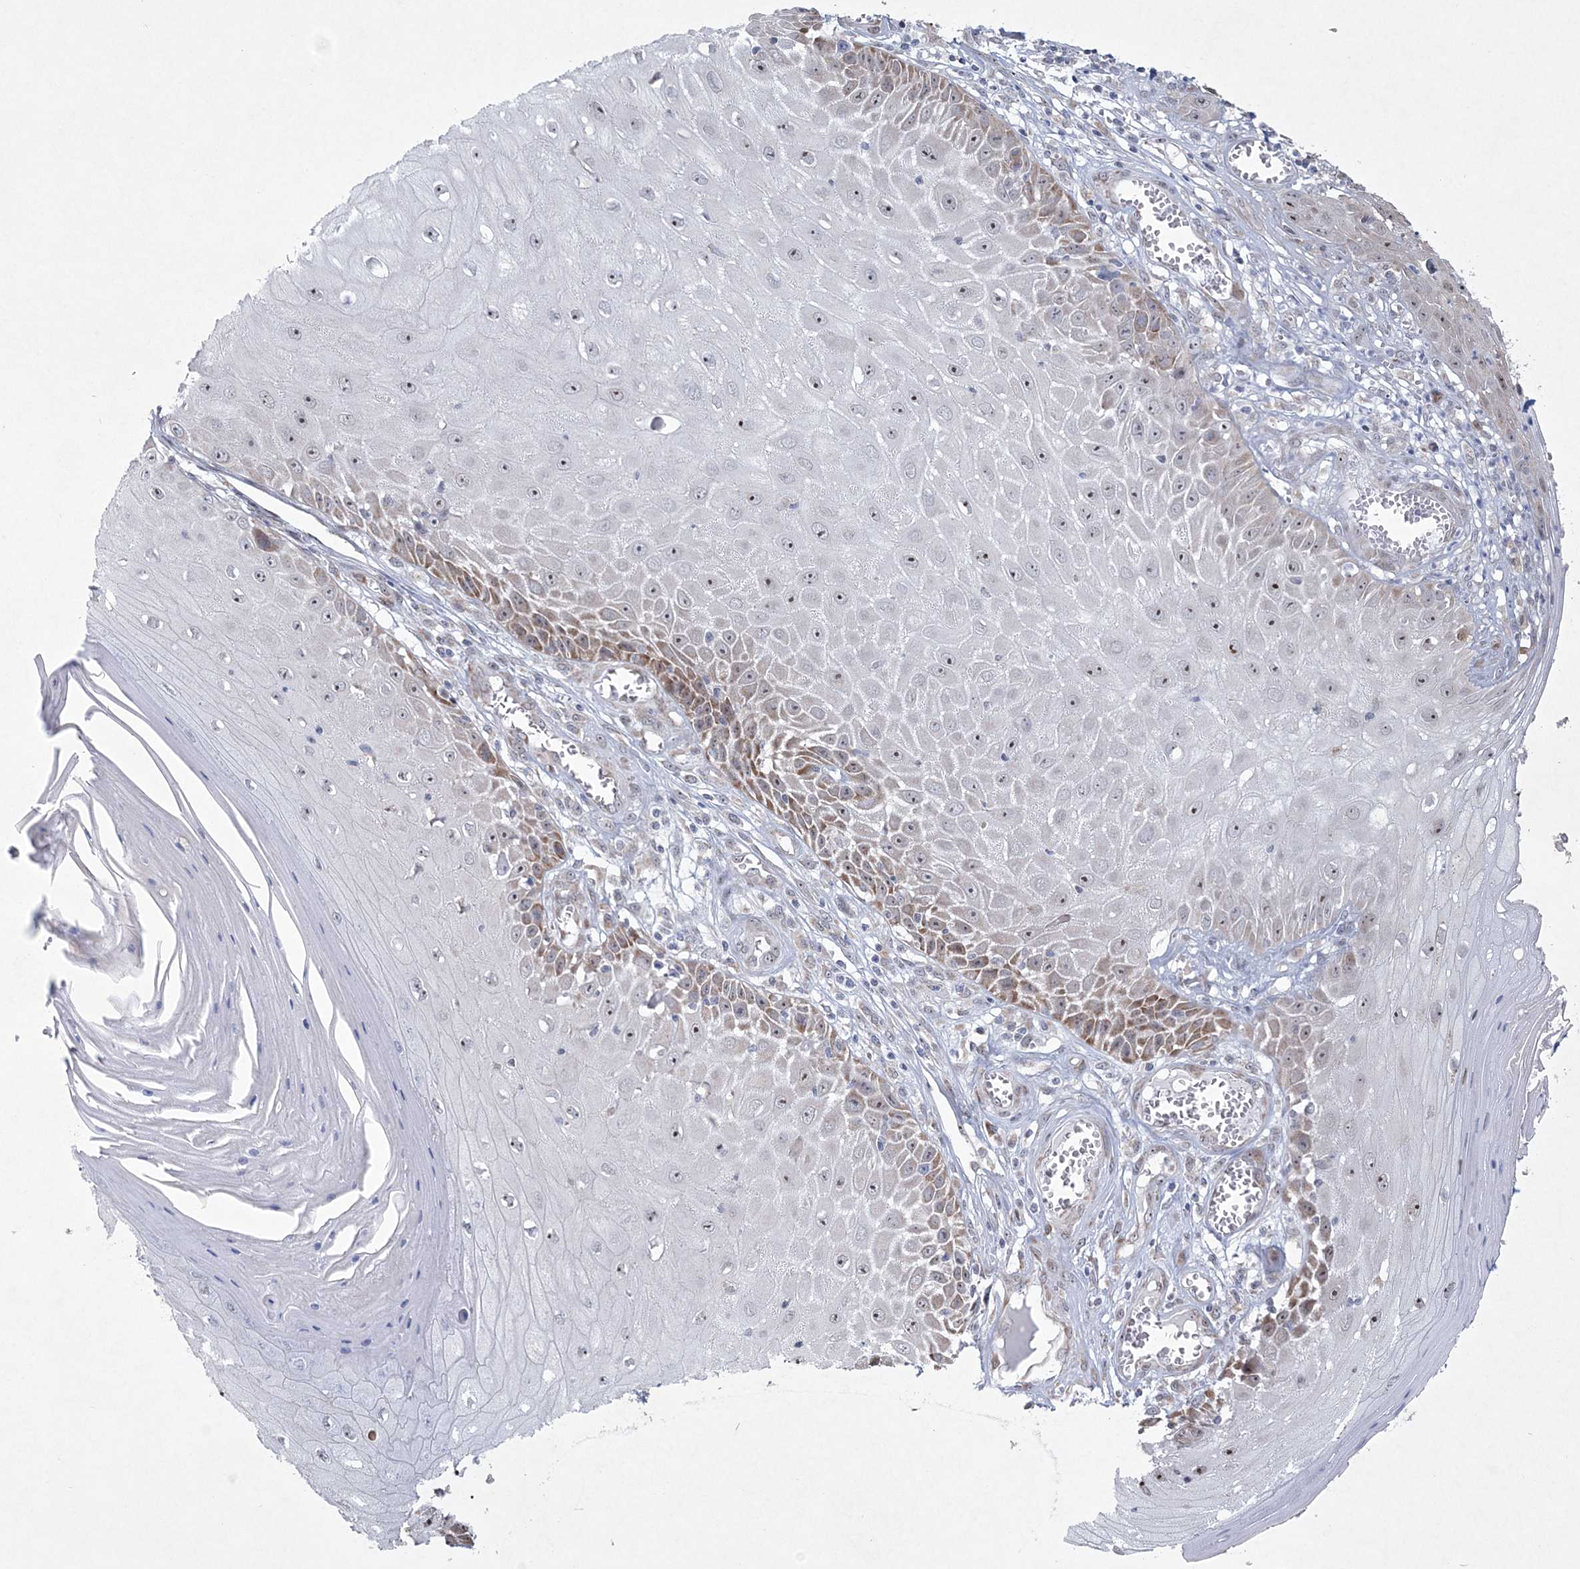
{"staining": {"intensity": "moderate", "quantity": "<25%", "location": "cytoplasmic/membranous"}, "tissue": "skin cancer", "cell_type": "Tumor cells", "image_type": "cancer", "snomed": [{"axis": "morphology", "description": "Squamous cell carcinoma, NOS"}, {"axis": "topography", "description": "Skin"}], "caption": "An immunohistochemistry (IHC) histopathology image of neoplastic tissue is shown. Protein staining in brown labels moderate cytoplasmic/membranous positivity in squamous cell carcinoma (skin) within tumor cells.", "gene": "CES4A", "patient": {"sex": "female", "age": 73}}